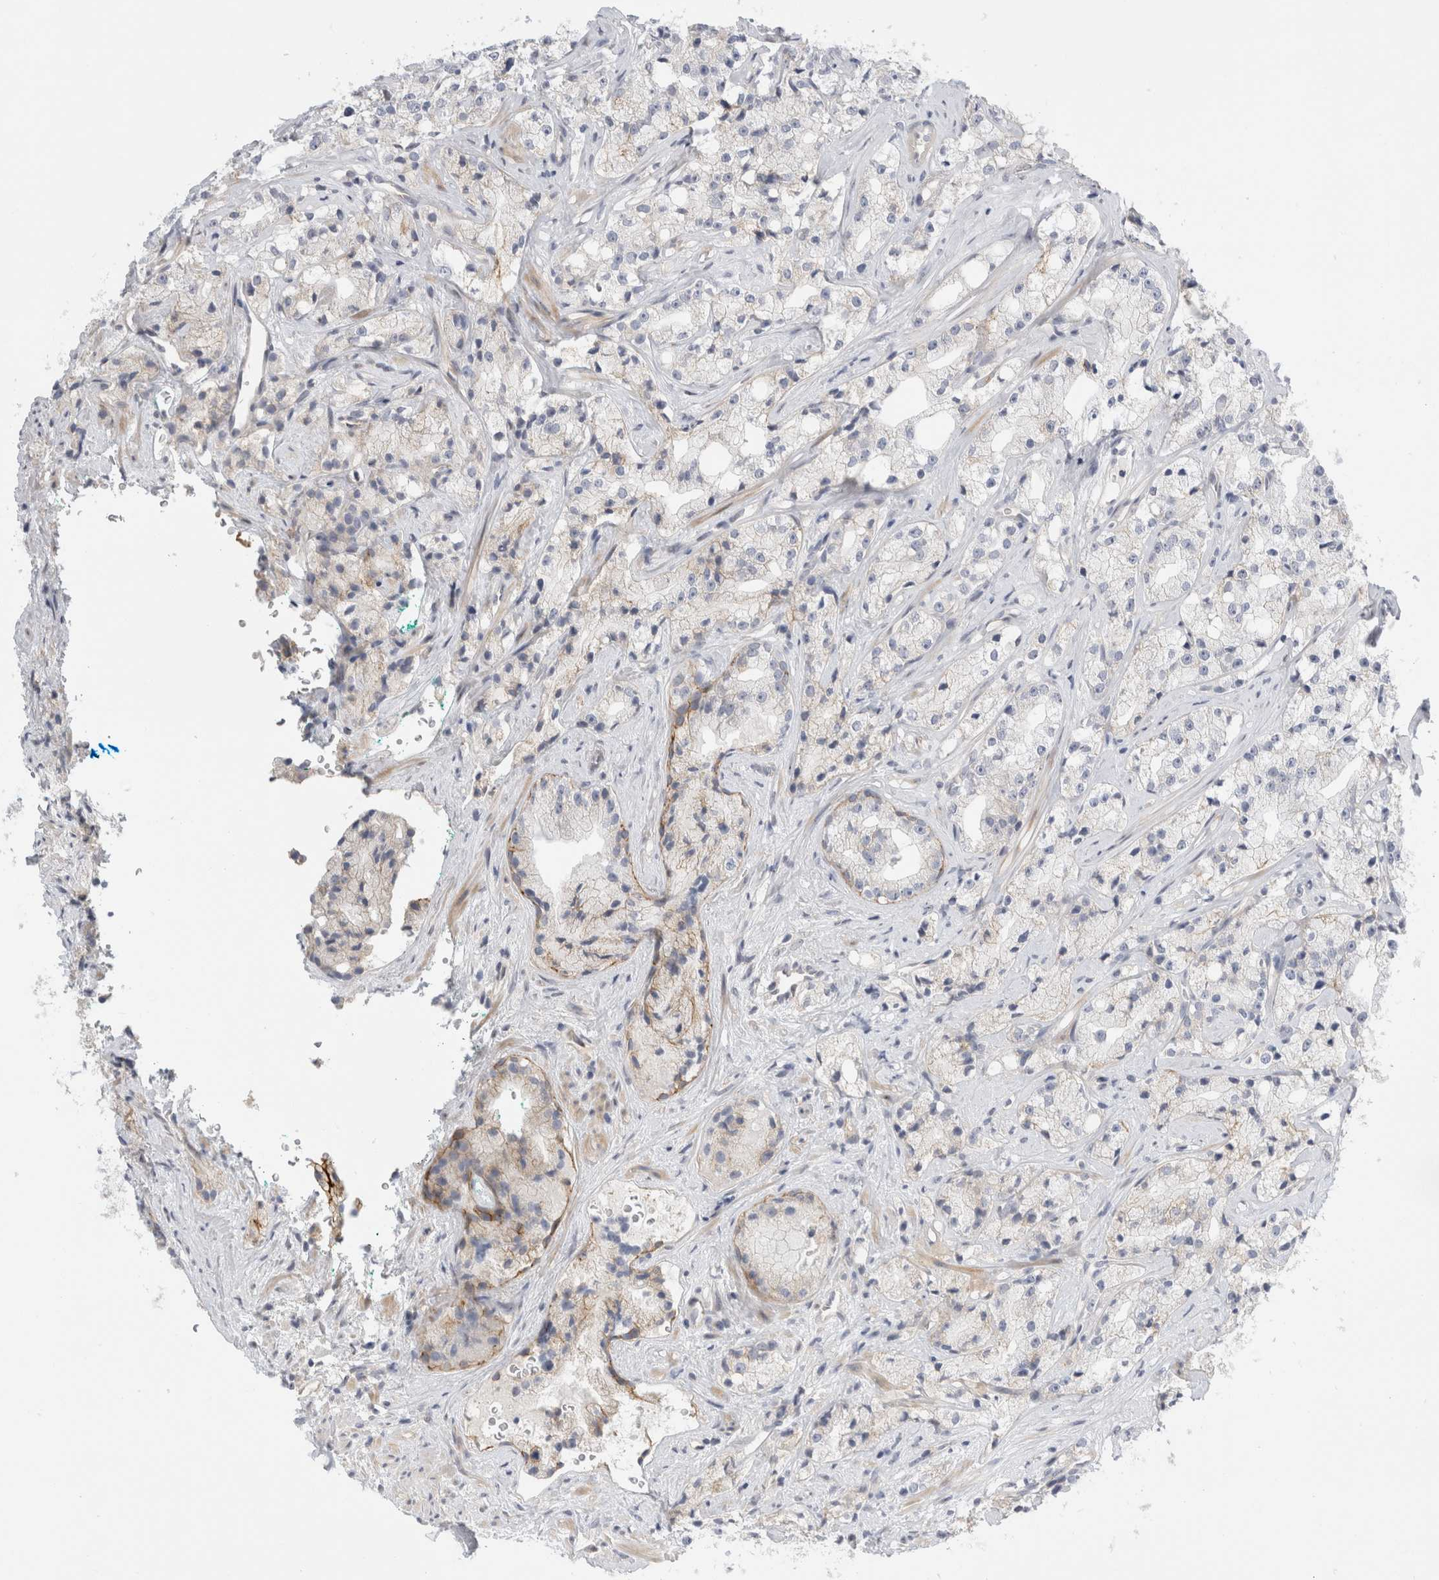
{"staining": {"intensity": "negative", "quantity": "none", "location": "none"}, "tissue": "prostate cancer", "cell_type": "Tumor cells", "image_type": "cancer", "snomed": [{"axis": "morphology", "description": "Adenocarcinoma, High grade"}, {"axis": "topography", "description": "Prostate"}], "caption": "This is a histopathology image of immunohistochemistry staining of prostate cancer, which shows no positivity in tumor cells.", "gene": "VANGL1", "patient": {"sex": "male", "age": 64}}